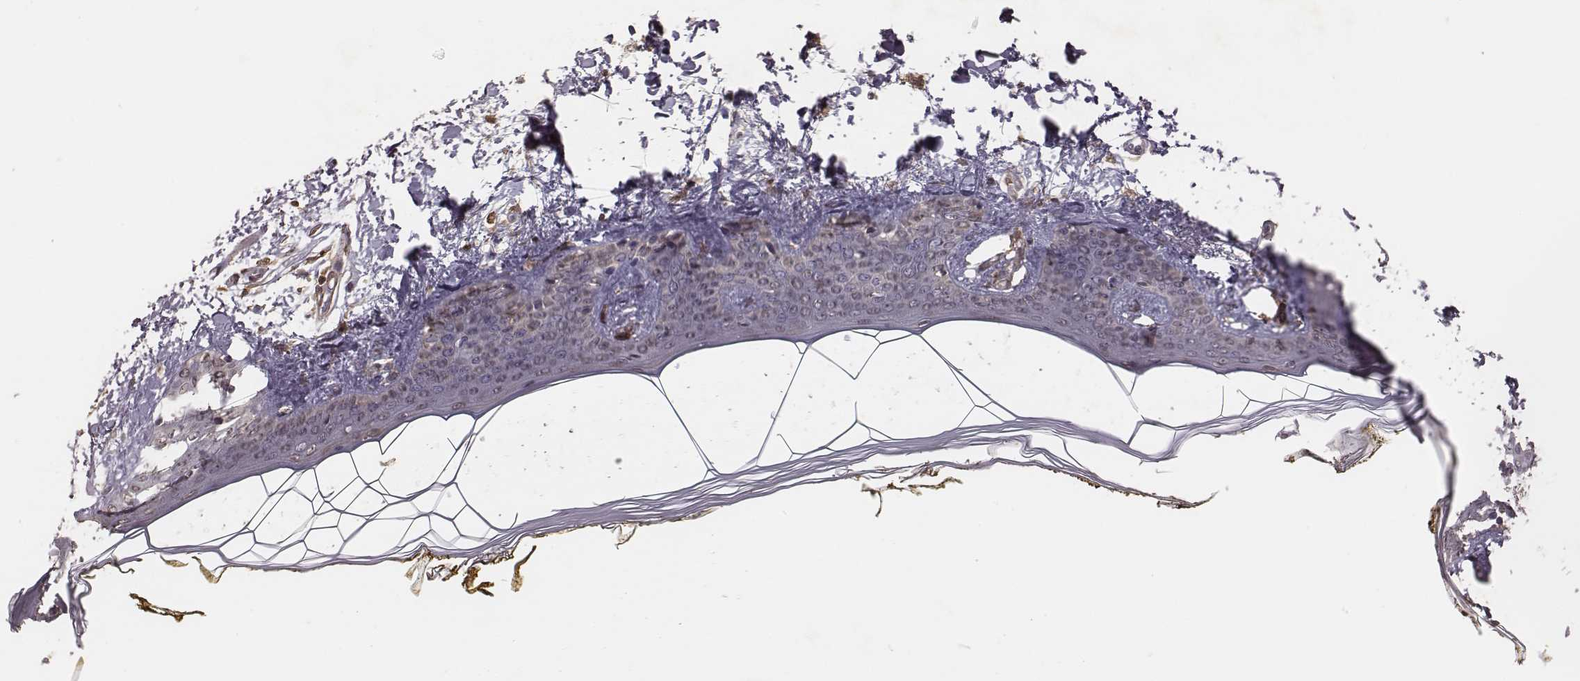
{"staining": {"intensity": "weak", "quantity": ">75%", "location": "cytoplasmic/membranous"}, "tissue": "skin", "cell_type": "Fibroblasts", "image_type": "normal", "snomed": [{"axis": "morphology", "description": "Normal tissue, NOS"}, {"axis": "topography", "description": "Skin"}], "caption": "Immunohistochemistry of unremarkable skin exhibits low levels of weak cytoplasmic/membranous expression in about >75% of fibroblasts.", "gene": "PILRA", "patient": {"sex": "female", "age": 34}}